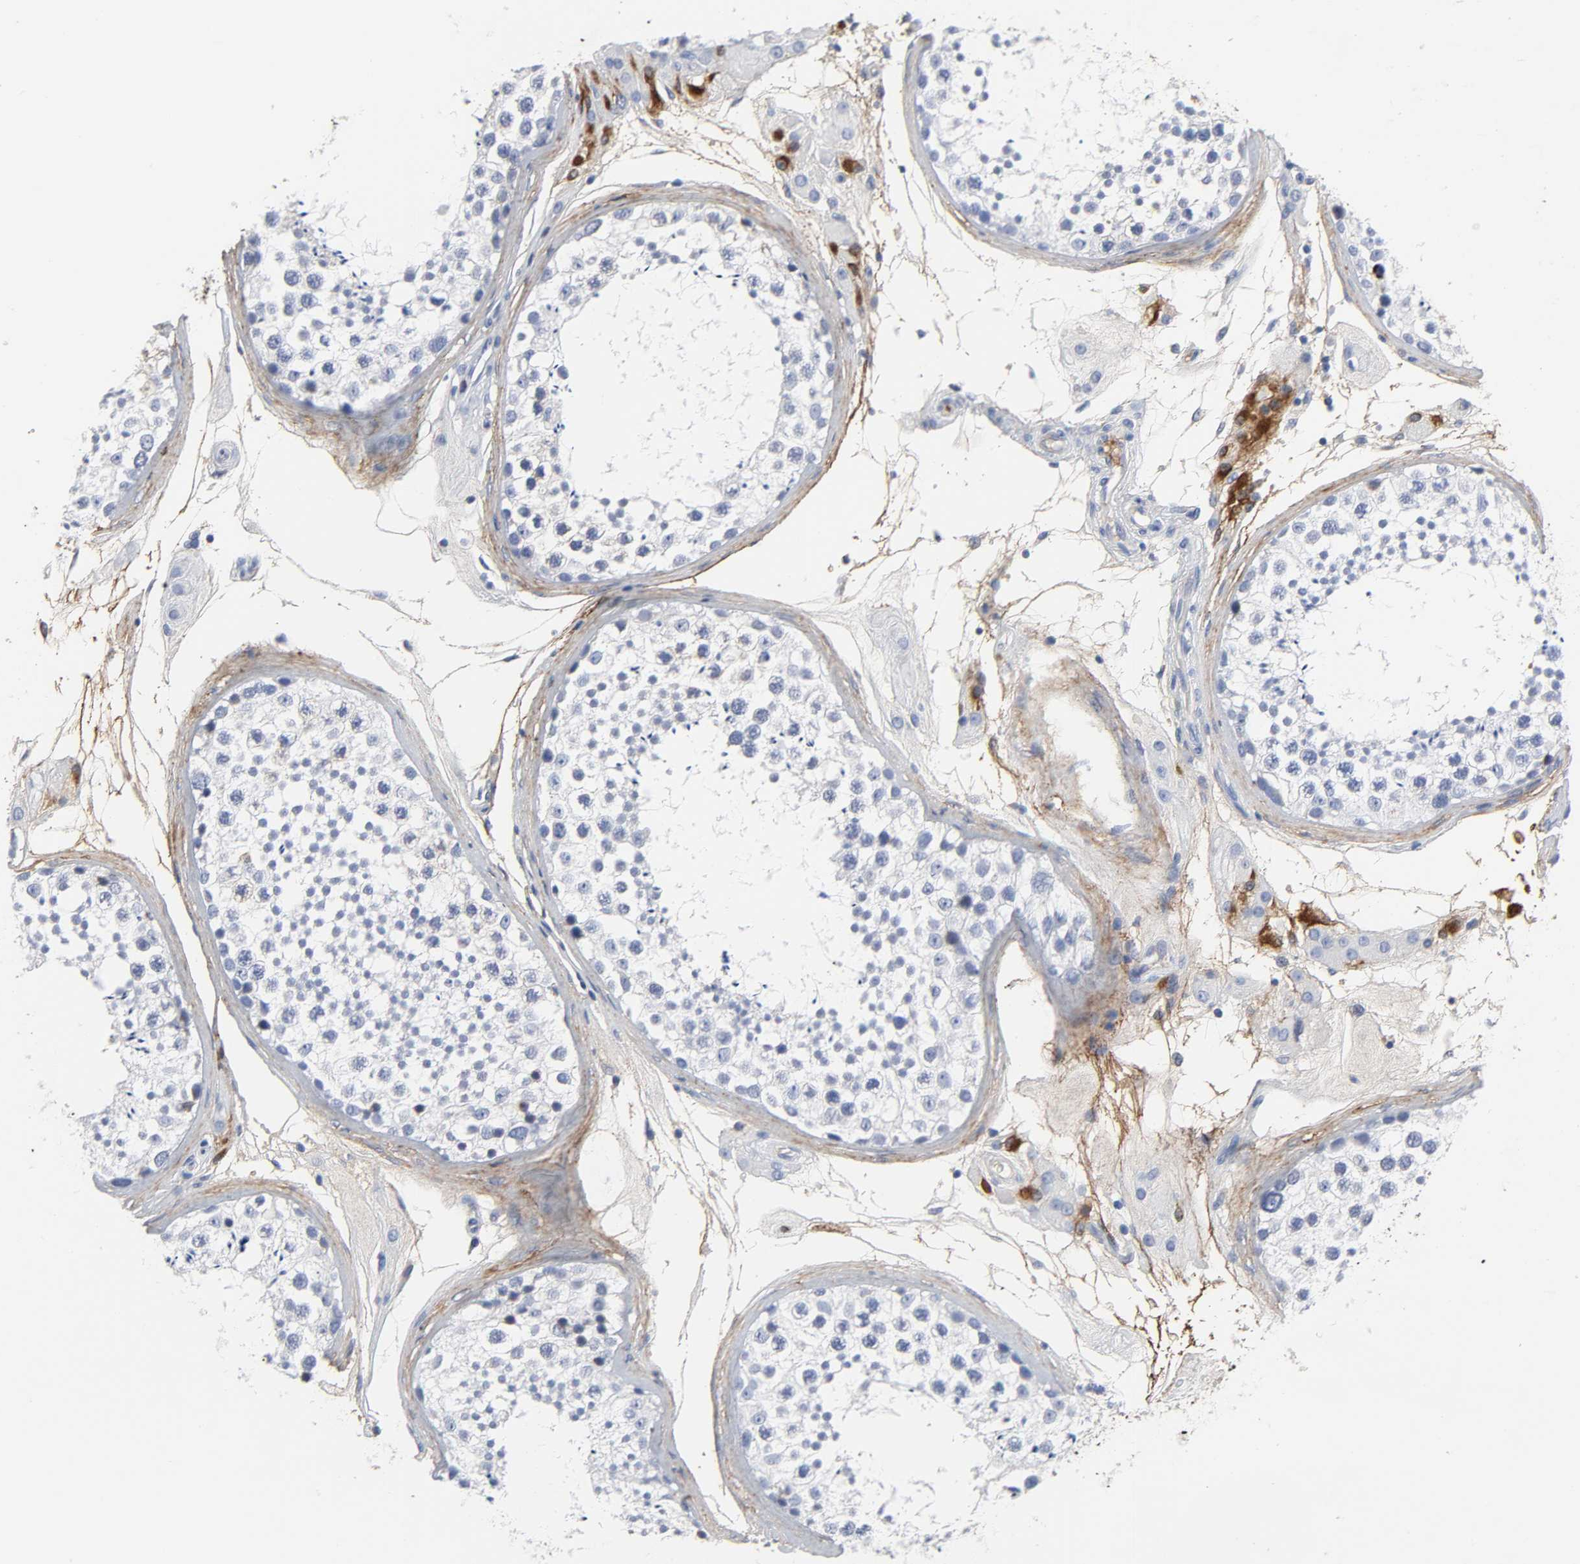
{"staining": {"intensity": "negative", "quantity": "none", "location": "none"}, "tissue": "testis", "cell_type": "Cells in seminiferous ducts", "image_type": "normal", "snomed": [{"axis": "morphology", "description": "Normal tissue, NOS"}, {"axis": "topography", "description": "Testis"}], "caption": "High power microscopy image of an immunohistochemistry (IHC) image of benign testis, revealing no significant expression in cells in seminiferous ducts.", "gene": "FBLN1", "patient": {"sex": "male", "age": 46}}